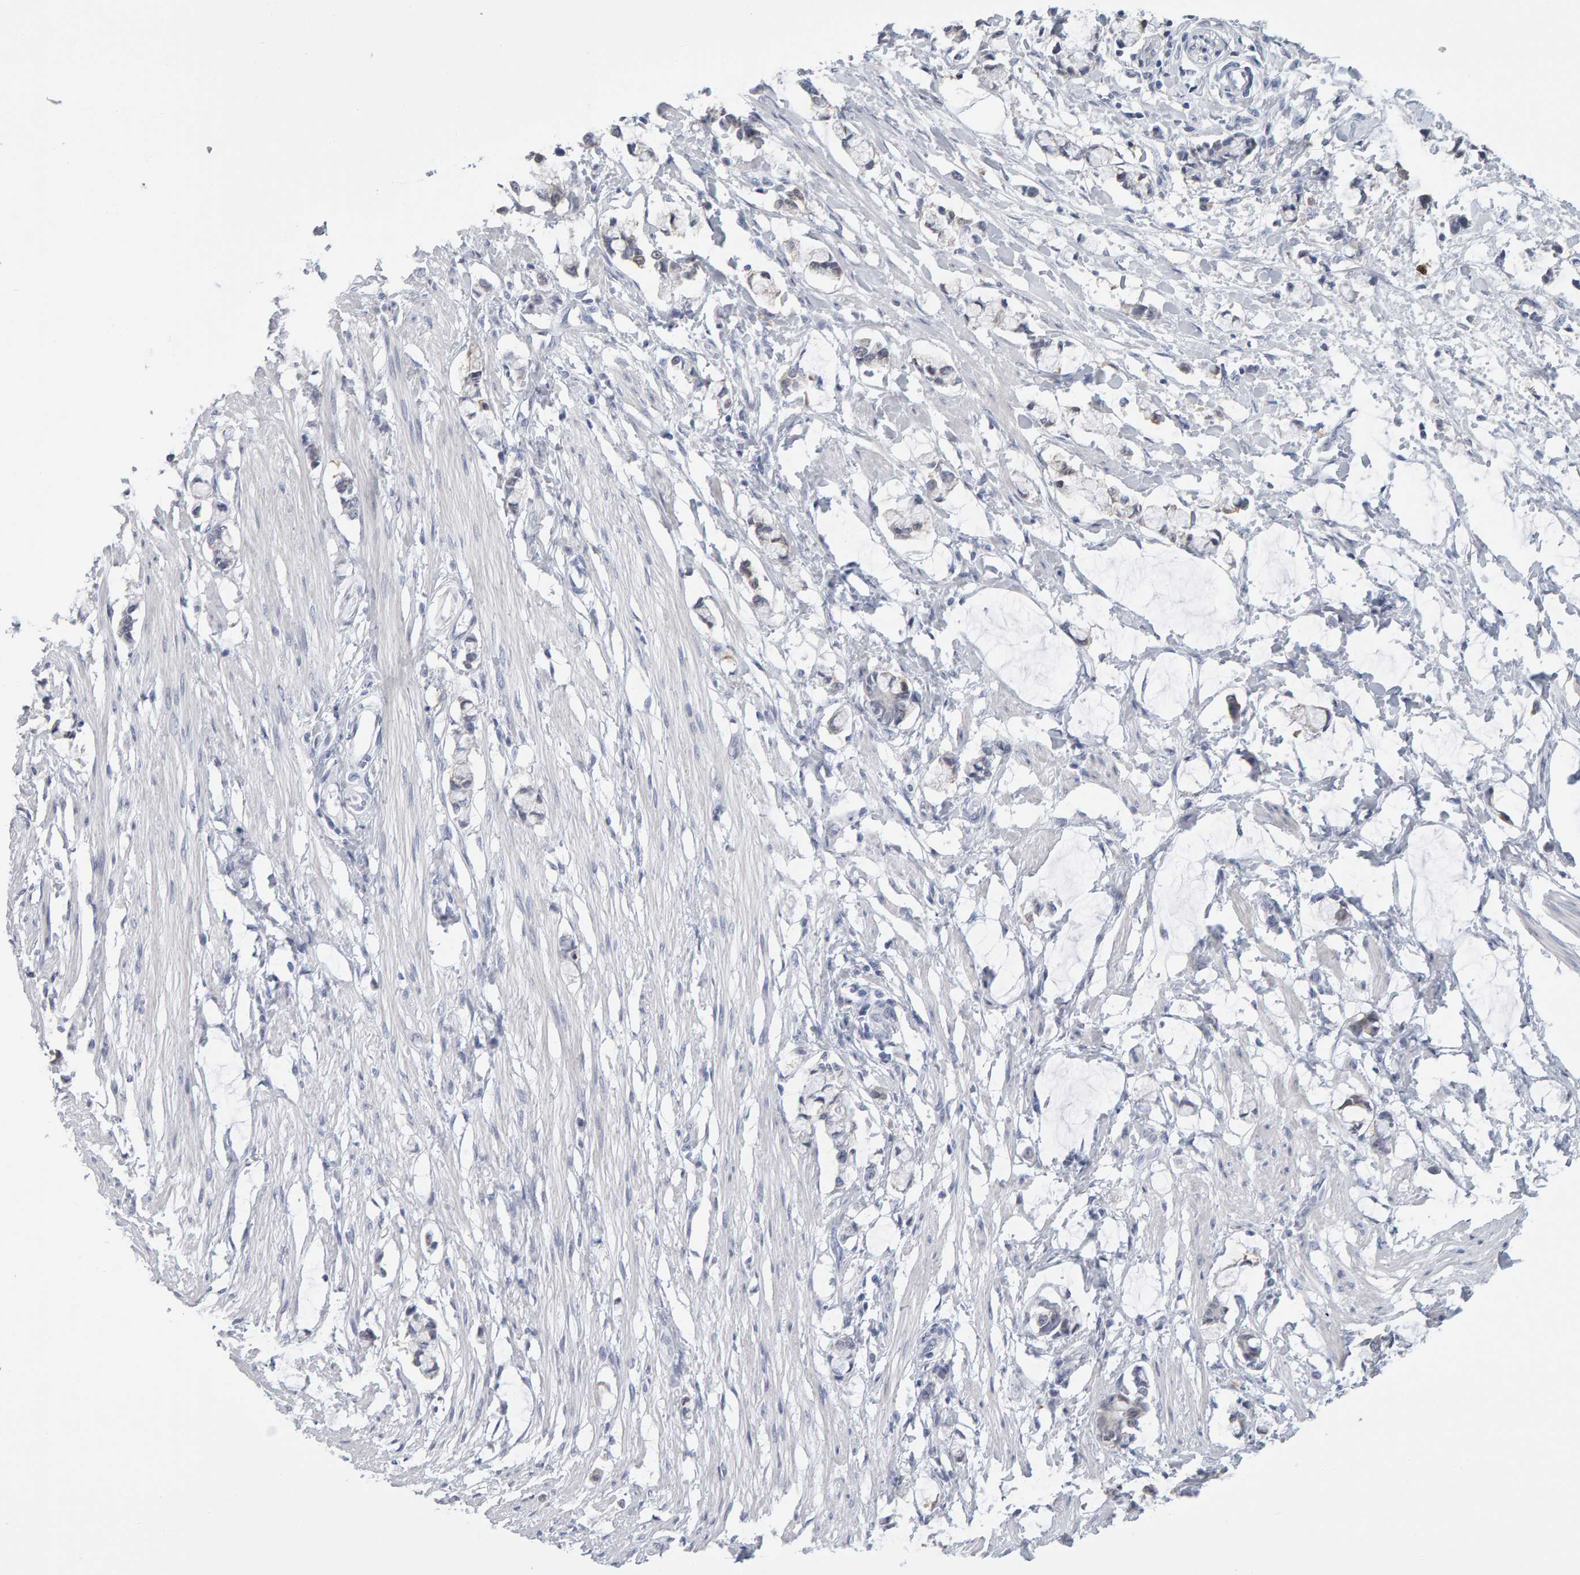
{"staining": {"intensity": "negative", "quantity": "none", "location": "none"}, "tissue": "smooth muscle", "cell_type": "Smooth muscle cells", "image_type": "normal", "snomed": [{"axis": "morphology", "description": "Normal tissue, NOS"}, {"axis": "morphology", "description": "Adenocarcinoma, NOS"}, {"axis": "topography", "description": "Smooth muscle"}, {"axis": "topography", "description": "Colon"}], "caption": "DAB (3,3'-diaminobenzidine) immunohistochemical staining of benign human smooth muscle demonstrates no significant staining in smooth muscle cells.", "gene": "CTH", "patient": {"sex": "male", "age": 14}}